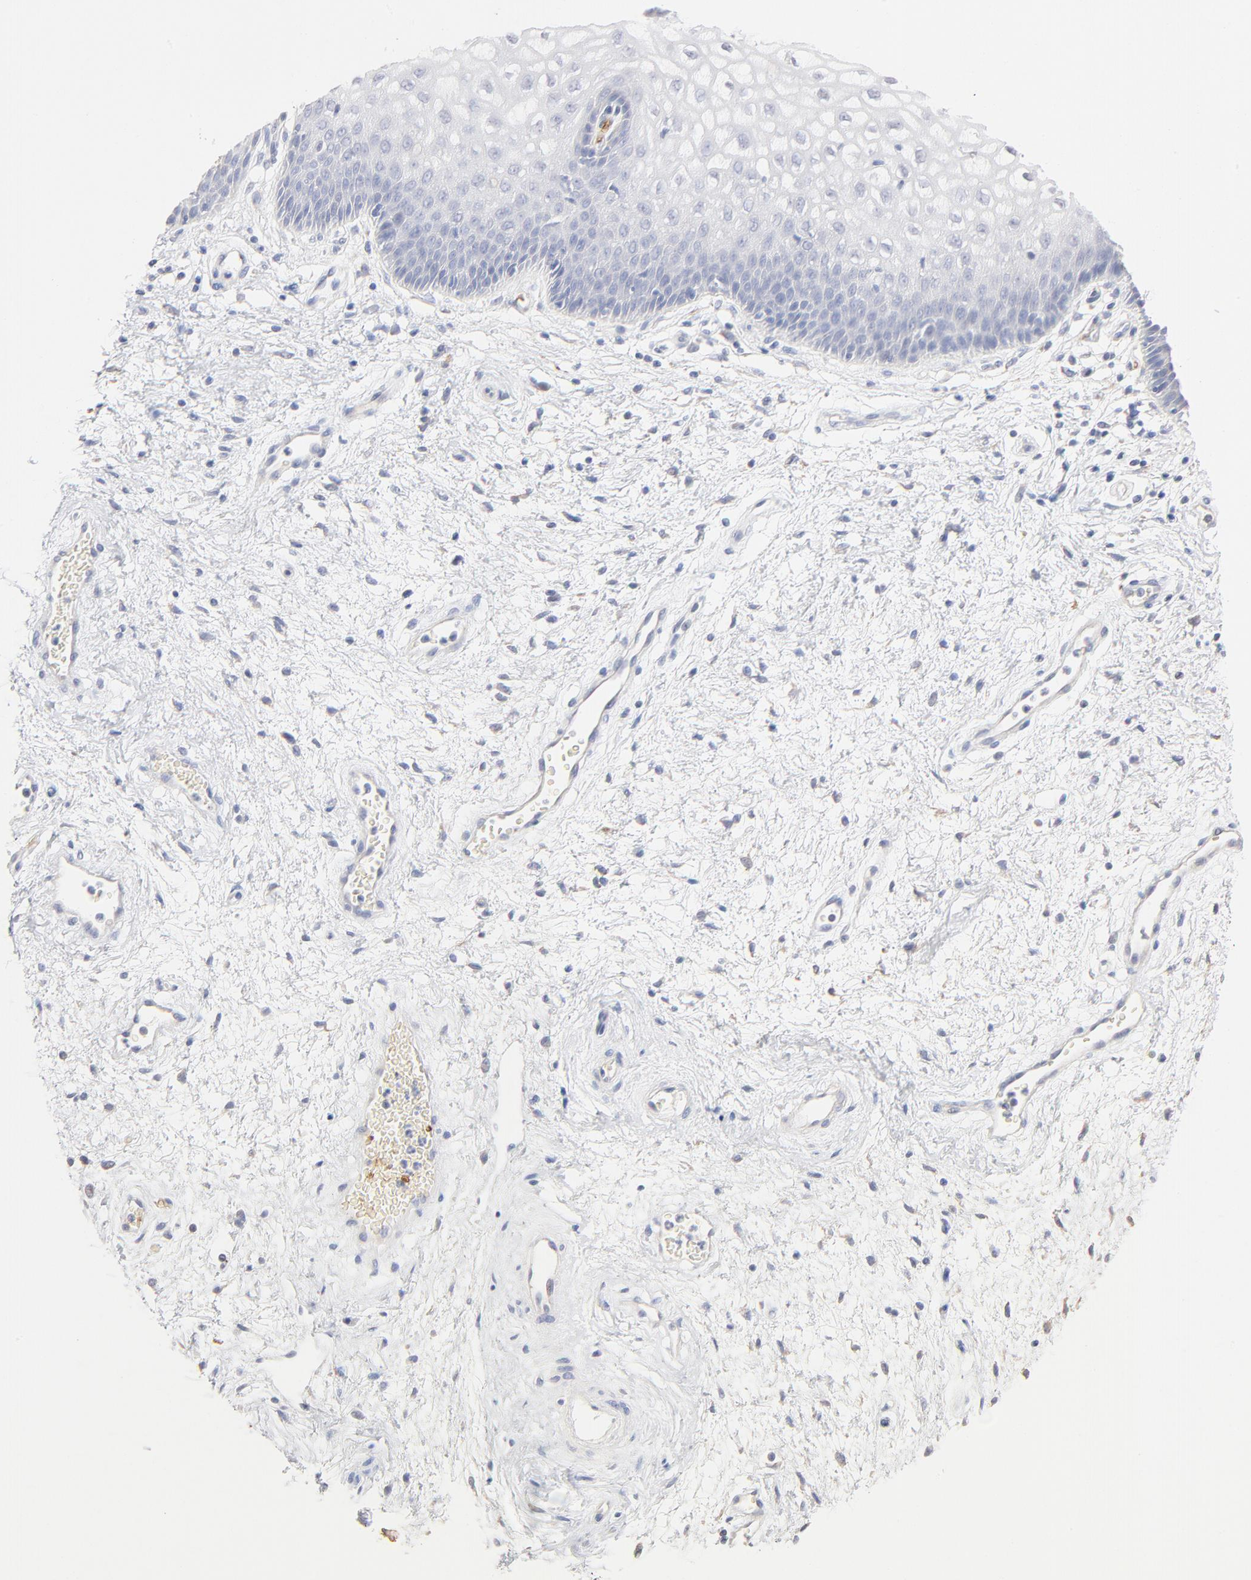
{"staining": {"intensity": "negative", "quantity": "none", "location": "none"}, "tissue": "vagina", "cell_type": "Squamous epithelial cells", "image_type": "normal", "snomed": [{"axis": "morphology", "description": "Normal tissue, NOS"}, {"axis": "topography", "description": "Vagina"}], "caption": "Immunohistochemistry (IHC) micrograph of unremarkable vagina stained for a protein (brown), which shows no expression in squamous epithelial cells. The staining is performed using DAB (3,3'-diaminobenzidine) brown chromogen with nuclei counter-stained in using hematoxylin.", "gene": "SPTB", "patient": {"sex": "female", "age": 34}}